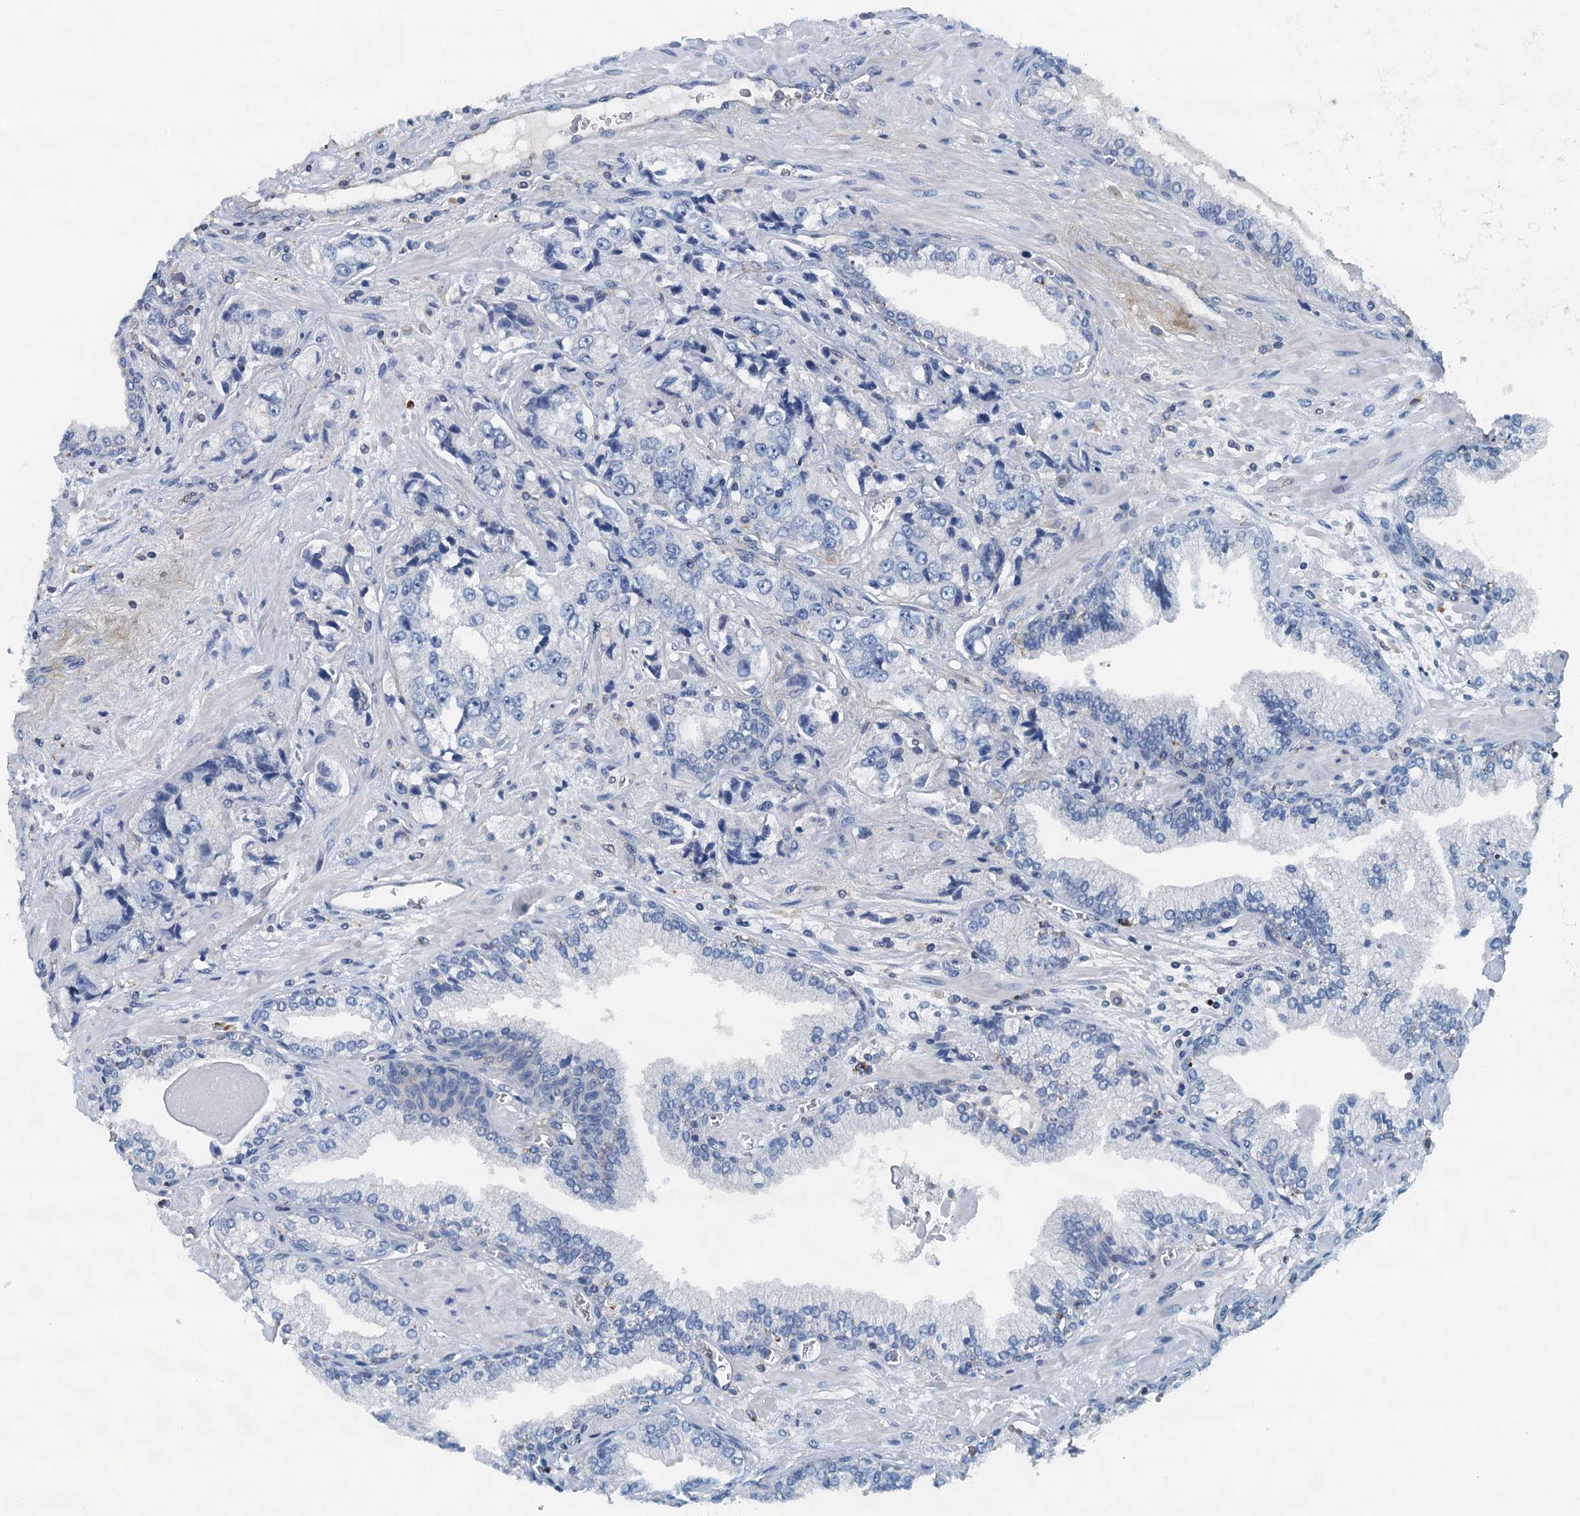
{"staining": {"intensity": "negative", "quantity": "none", "location": "none"}, "tissue": "prostate cancer", "cell_type": "Tumor cells", "image_type": "cancer", "snomed": [{"axis": "morphology", "description": "Adenocarcinoma, High grade"}, {"axis": "topography", "description": "Prostate"}], "caption": "Immunohistochemistry micrograph of human prostate cancer (adenocarcinoma (high-grade)) stained for a protein (brown), which displays no expression in tumor cells. (Brightfield microscopy of DAB (3,3'-diaminobenzidine) immunohistochemistry at high magnification).", "gene": "THAP10", "patient": {"sex": "male", "age": 74}}